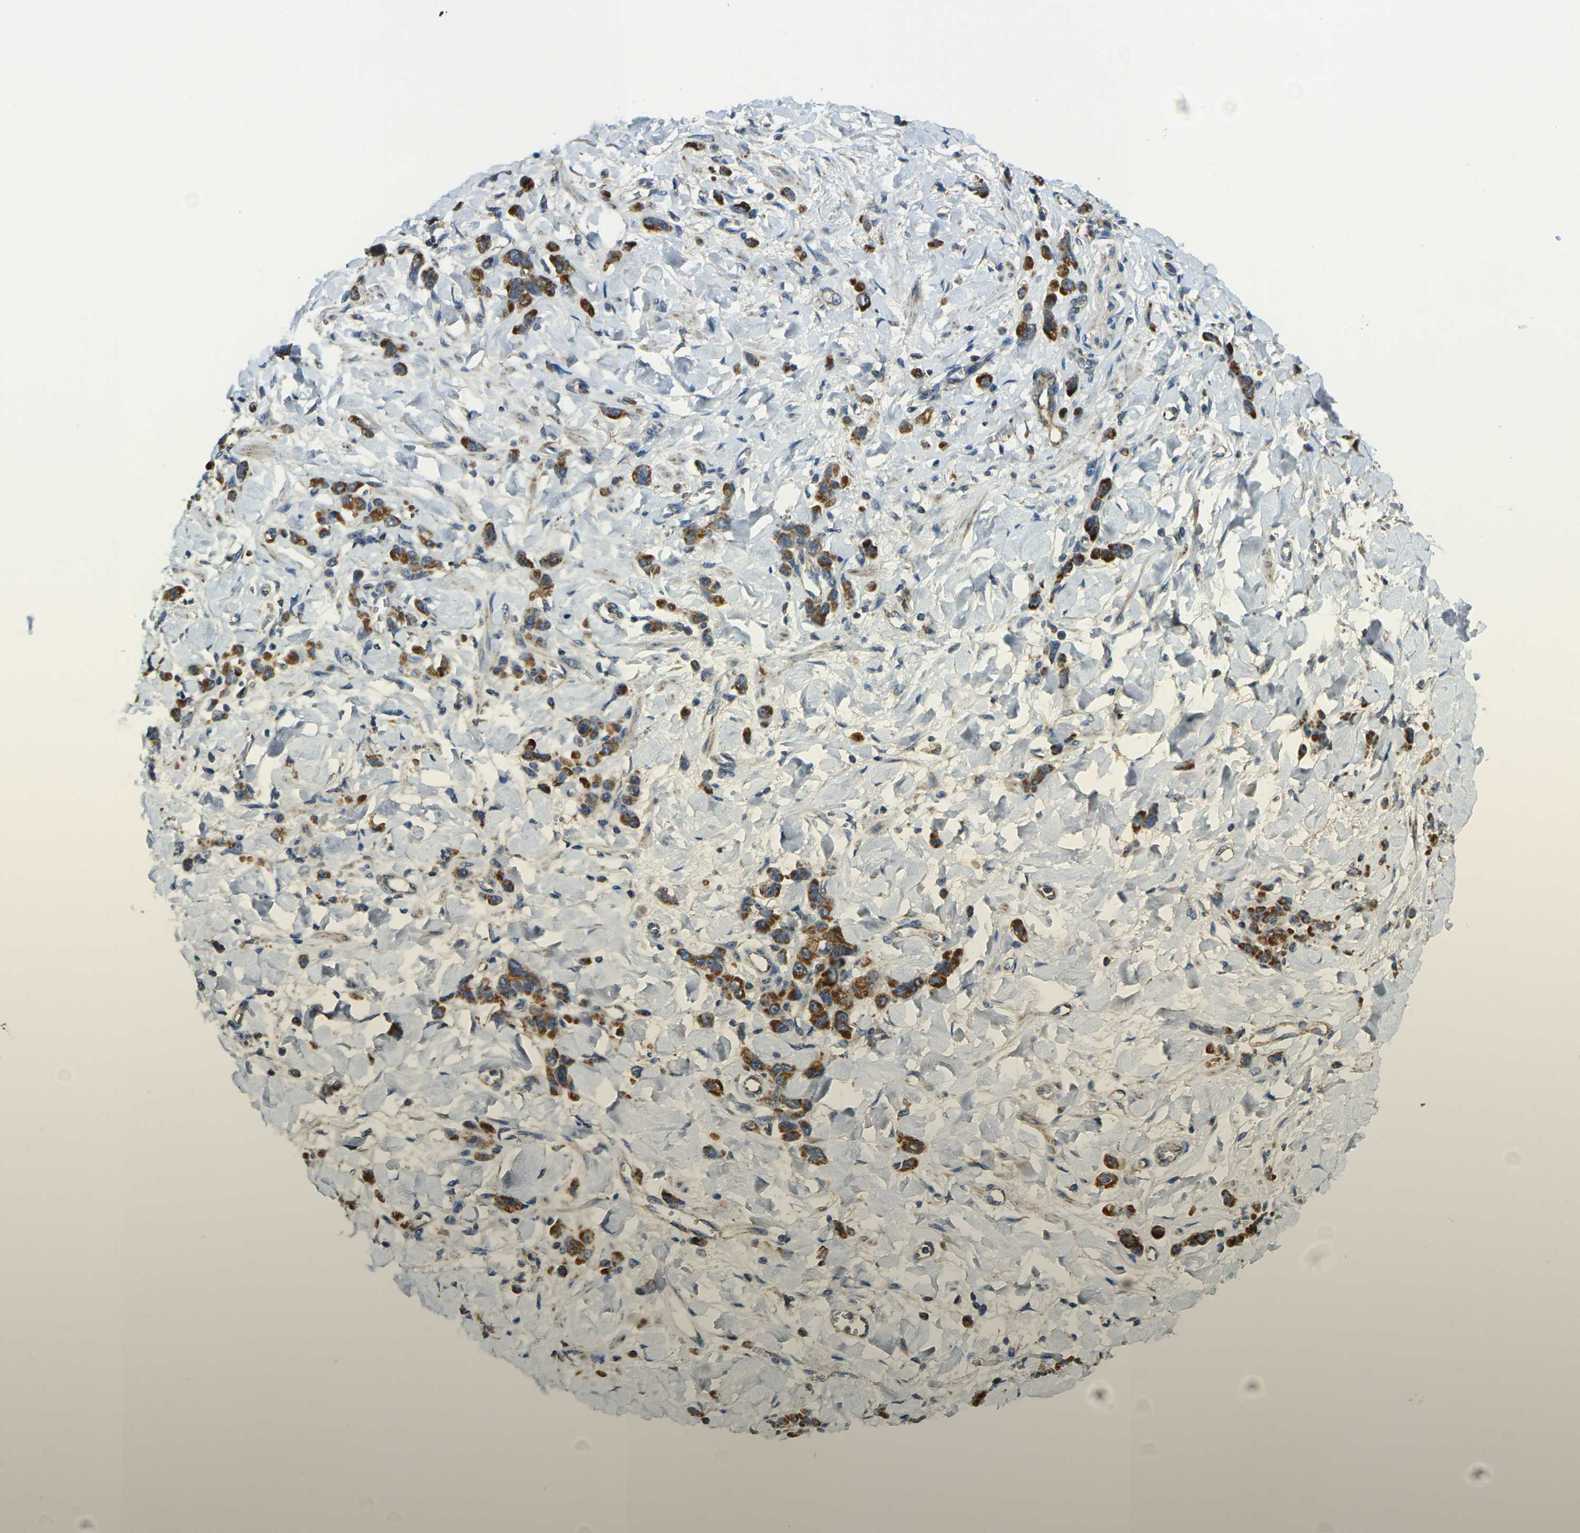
{"staining": {"intensity": "strong", "quantity": ">75%", "location": "cytoplasmic/membranous"}, "tissue": "stomach cancer", "cell_type": "Tumor cells", "image_type": "cancer", "snomed": [{"axis": "morphology", "description": "Normal tissue, NOS"}, {"axis": "morphology", "description": "Adenocarcinoma, NOS"}, {"axis": "topography", "description": "Stomach"}], "caption": "Stomach cancer (adenocarcinoma) stained with DAB (3,3'-diaminobenzidine) IHC exhibits high levels of strong cytoplasmic/membranous expression in about >75% of tumor cells.", "gene": "IGF1R", "patient": {"sex": "male", "age": 82}}